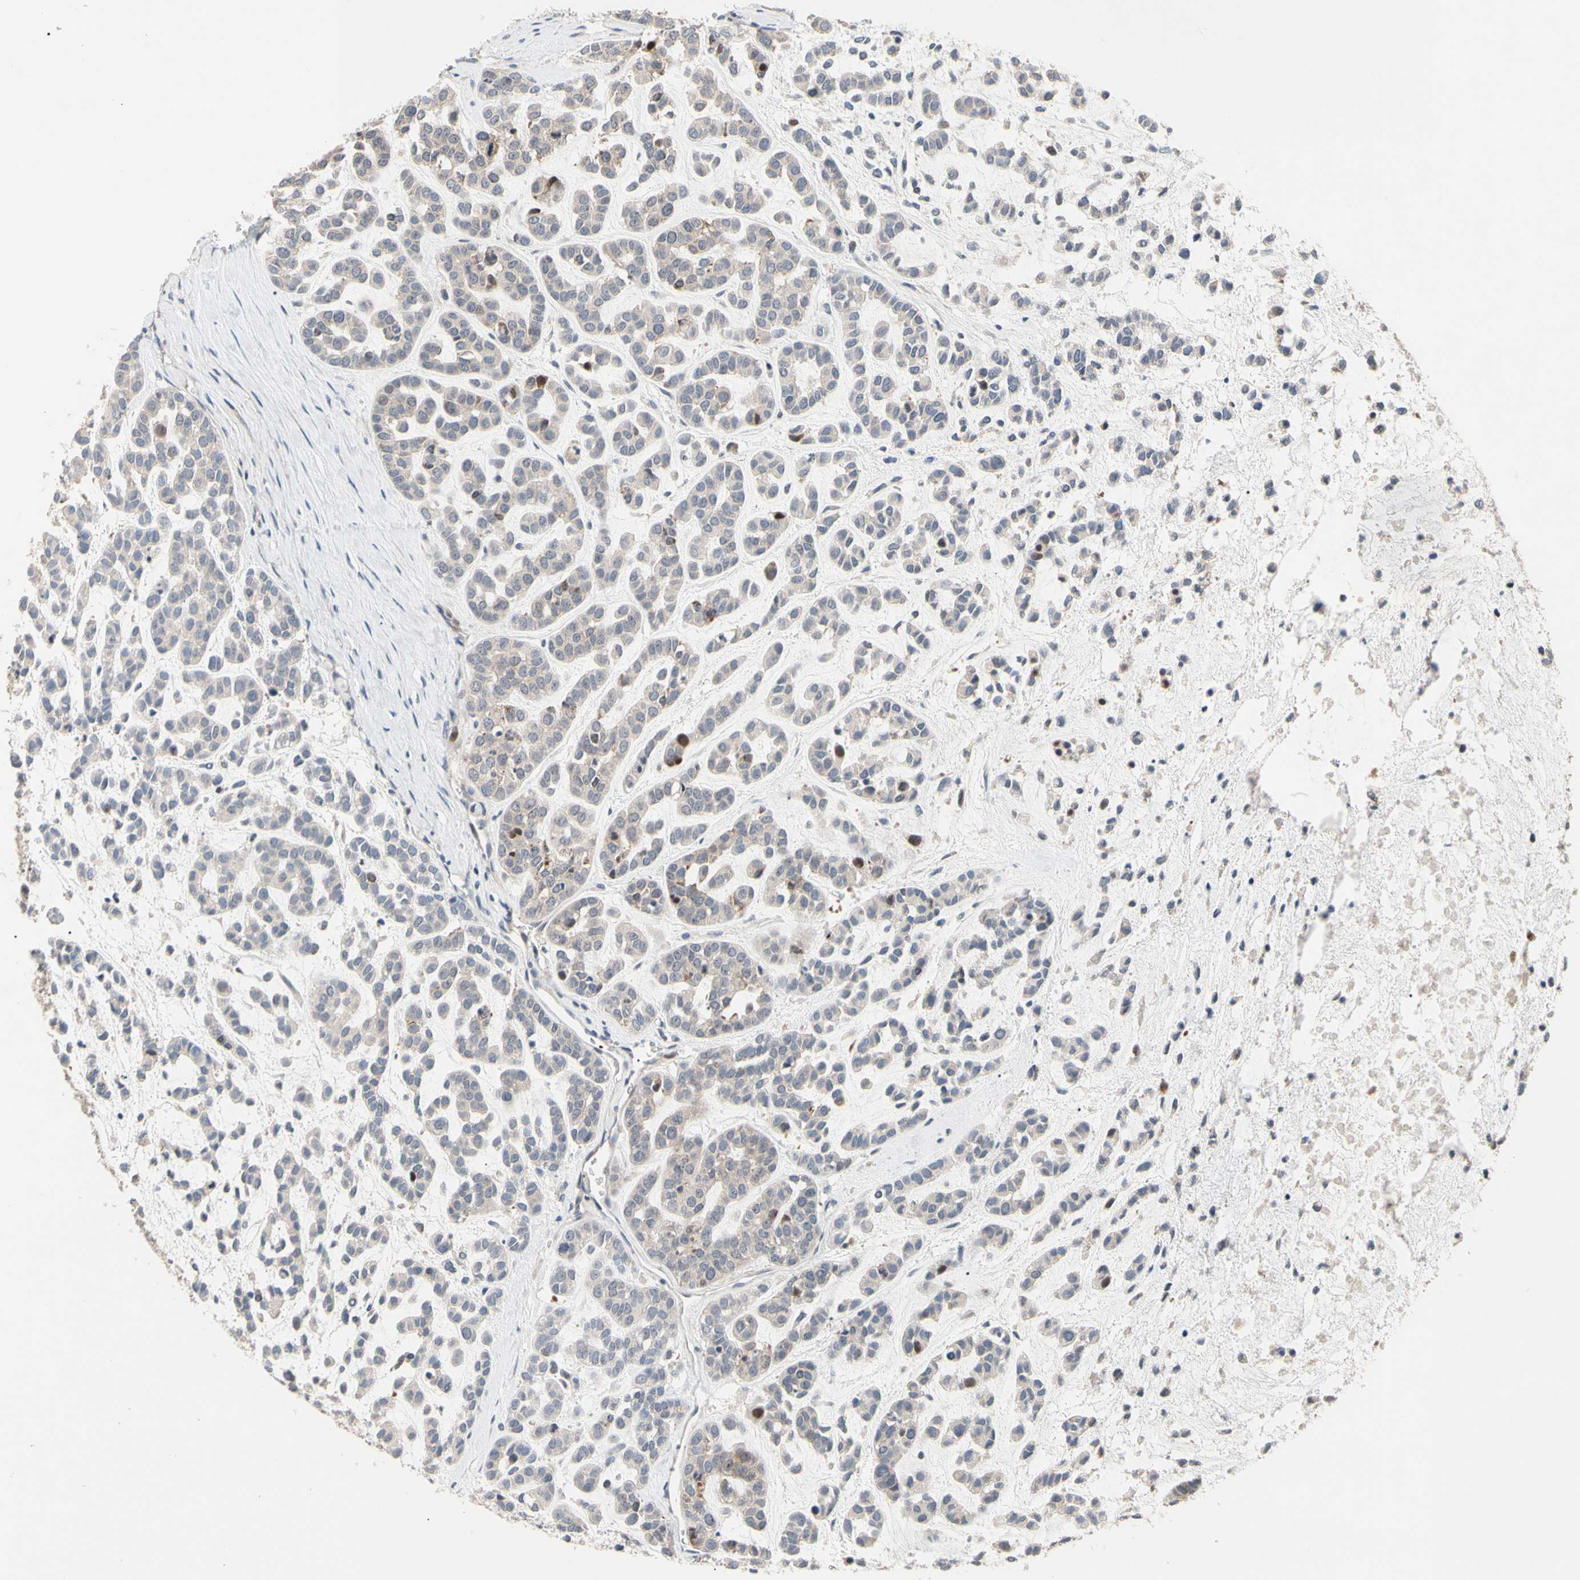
{"staining": {"intensity": "weak", "quantity": "<25%", "location": "cytoplasmic/membranous"}, "tissue": "head and neck cancer", "cell_type": "Tumor cells", "image_type": "cancer", "snomed": [{"axis": "morphology", "description": "Adenocarcinoma, NOS"}, {"axis": "morphology", "description": "Adenoma, NOS"}, {"axis": "topography", "description": "Head-Neck"}], "caption": "DAB (3,3'-diaminobenzidine) immunohistochemical staining of head and neck cancer (adenocarcinoma) demonstrates no significant staining in tumor cells.", "gene": "HMGCR", "patient": {"sex": "female", "age": 55}}